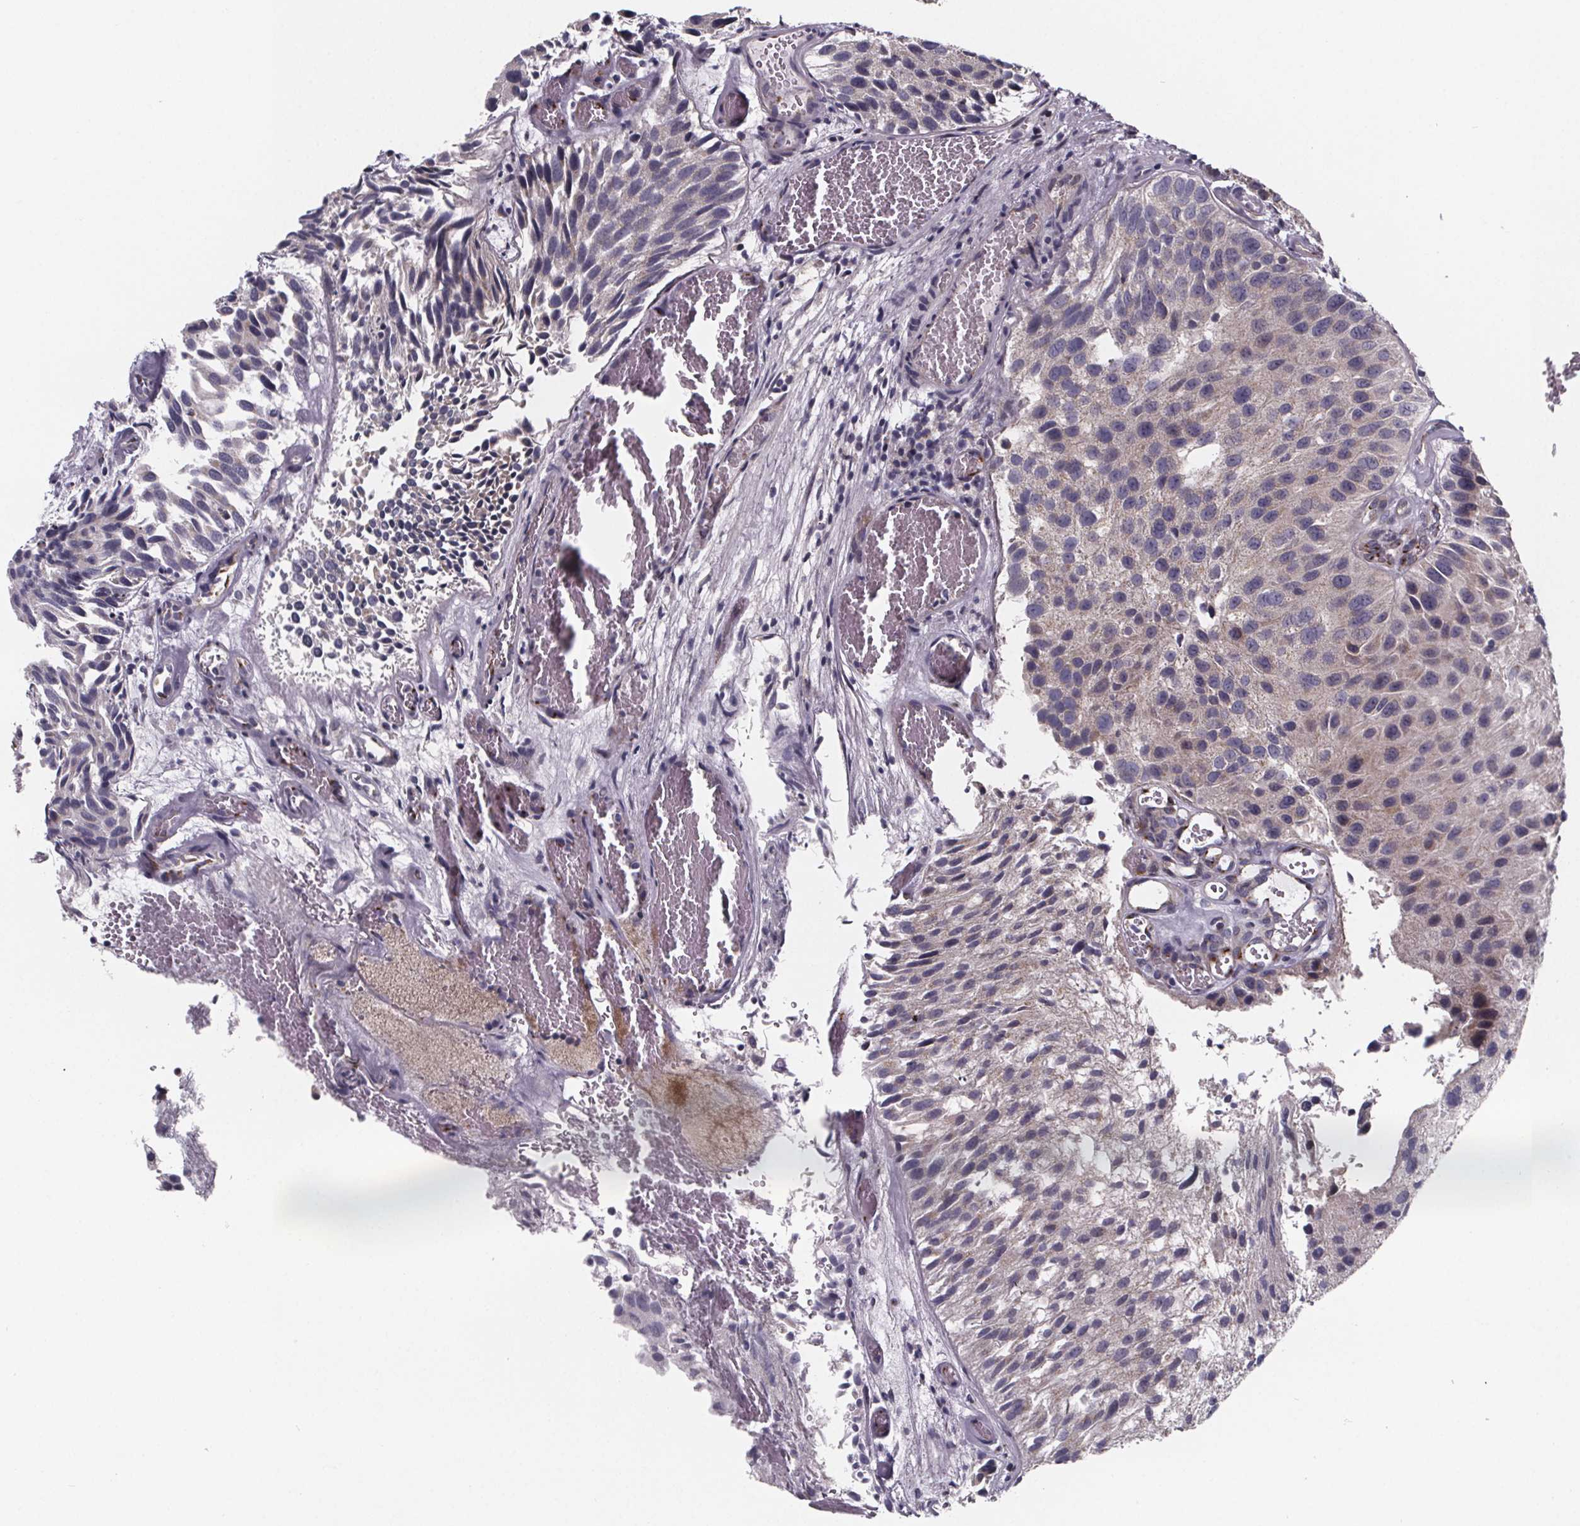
{"staining": {"intensity": "negative", "quantity": "none", "location": "none"}, "tissue": "urothelial cancer", "cell_type": "Tumor cells", "image_type": "cancer", "snomed": [{"axis": "morphology", "description": "Urothelial carcinoma, Low grade"}, {"axis": "topography", "description": "Urinary bladder"}], "caption": "Urothelial cancer stained for a protein using IHC reveals no positivity tumor cells.", "gene": "NDST1", "patient": {"sex": "female", "age": 87}}